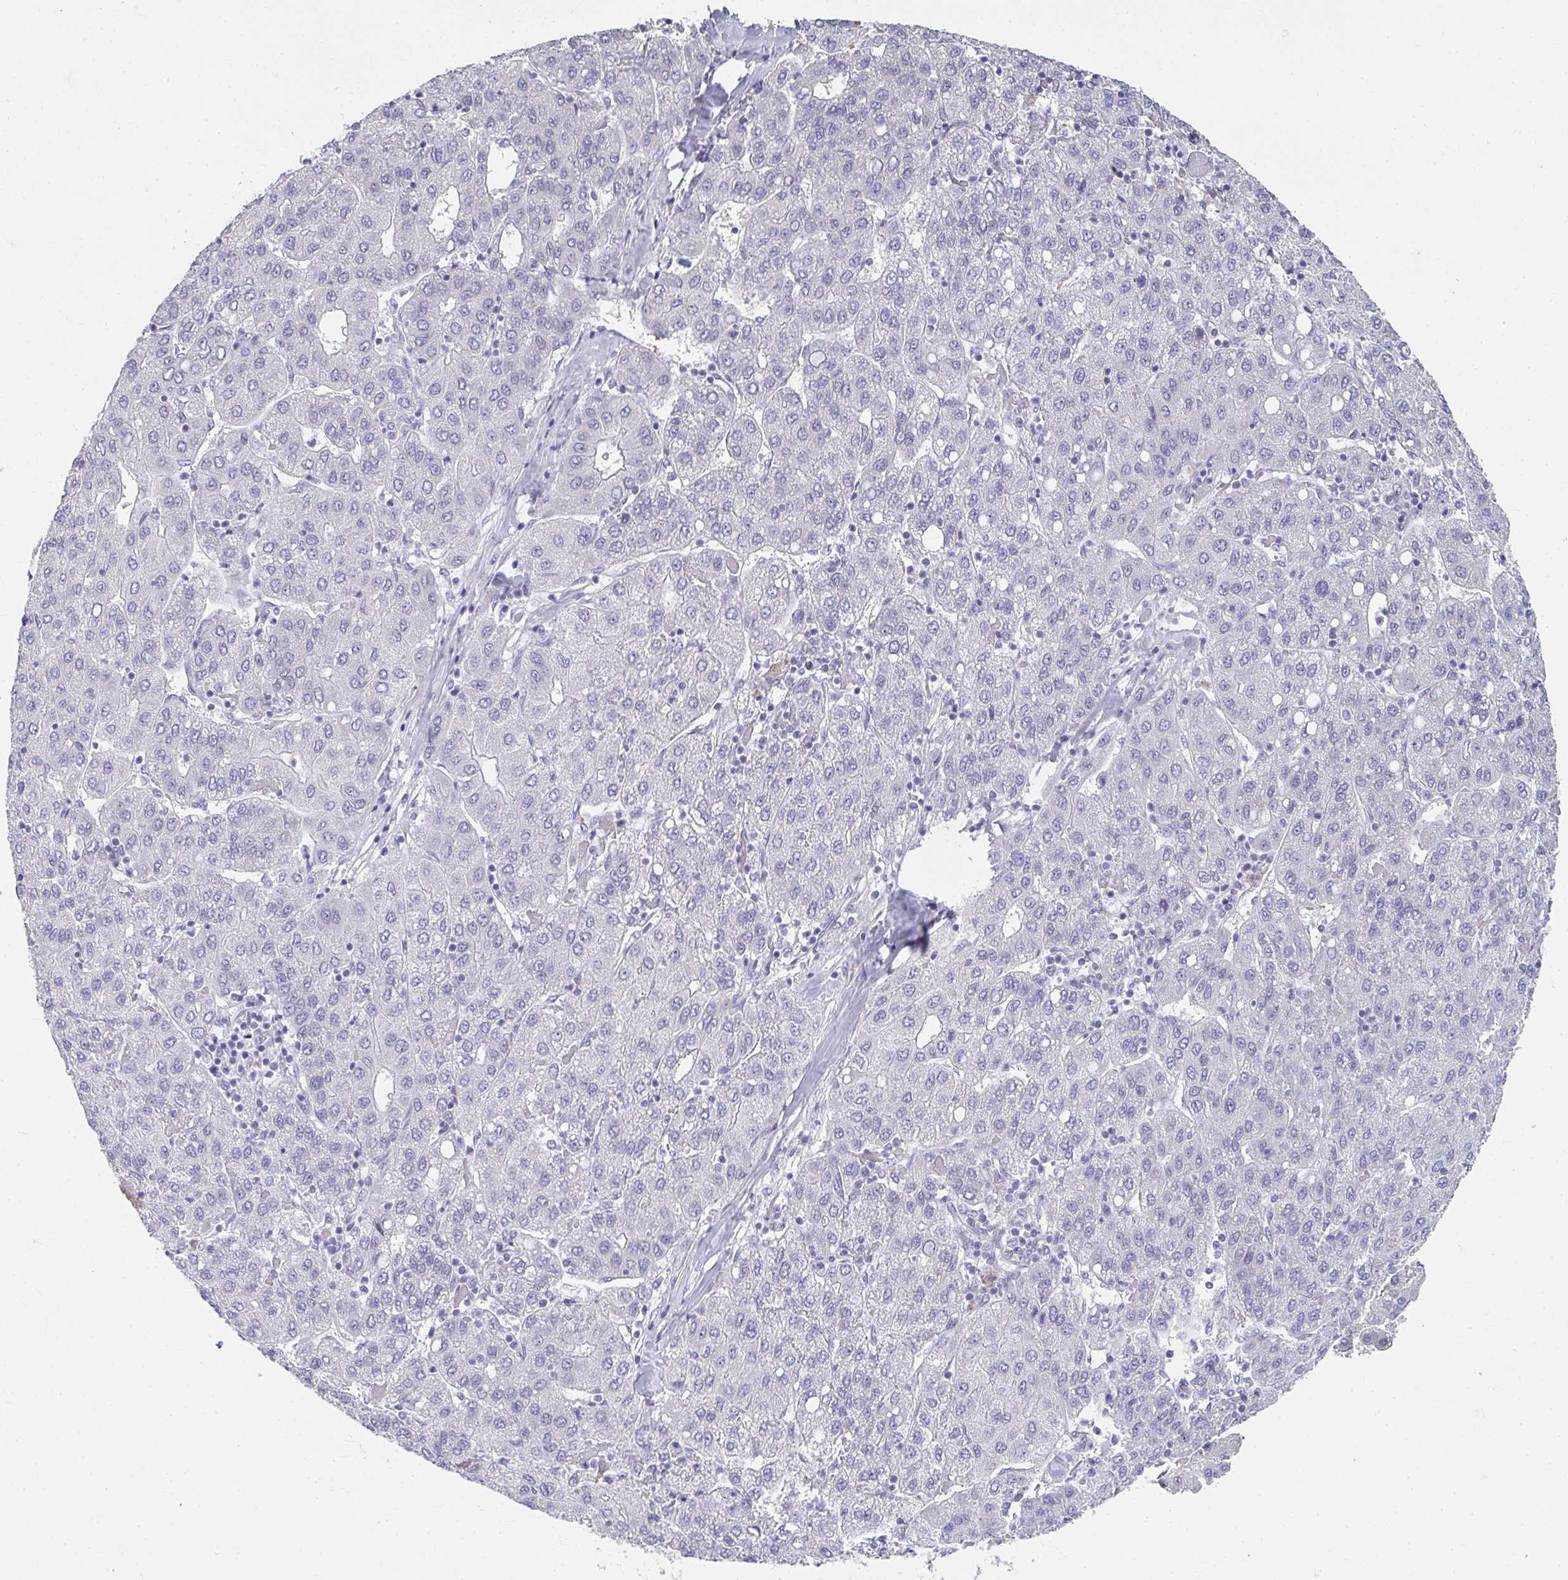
{"staining": {"intensity": "negative", "quantity": "none", "location": "none"}, "tissue": "liver cancer", "cell_type": "Tumor cells", "image_type": "cancer", "snomed": [{"axis": "morphology", "description": "Carcinoma, Hepatocellular, NOS"}, {"axis": "topography", "description": "Liver"}], "caption": "This is an IHC micrograph of liver cancer. There is no staining in tumor cells.", "gene": "NEU2", "patient": {"sex": "male", "age": 65}}